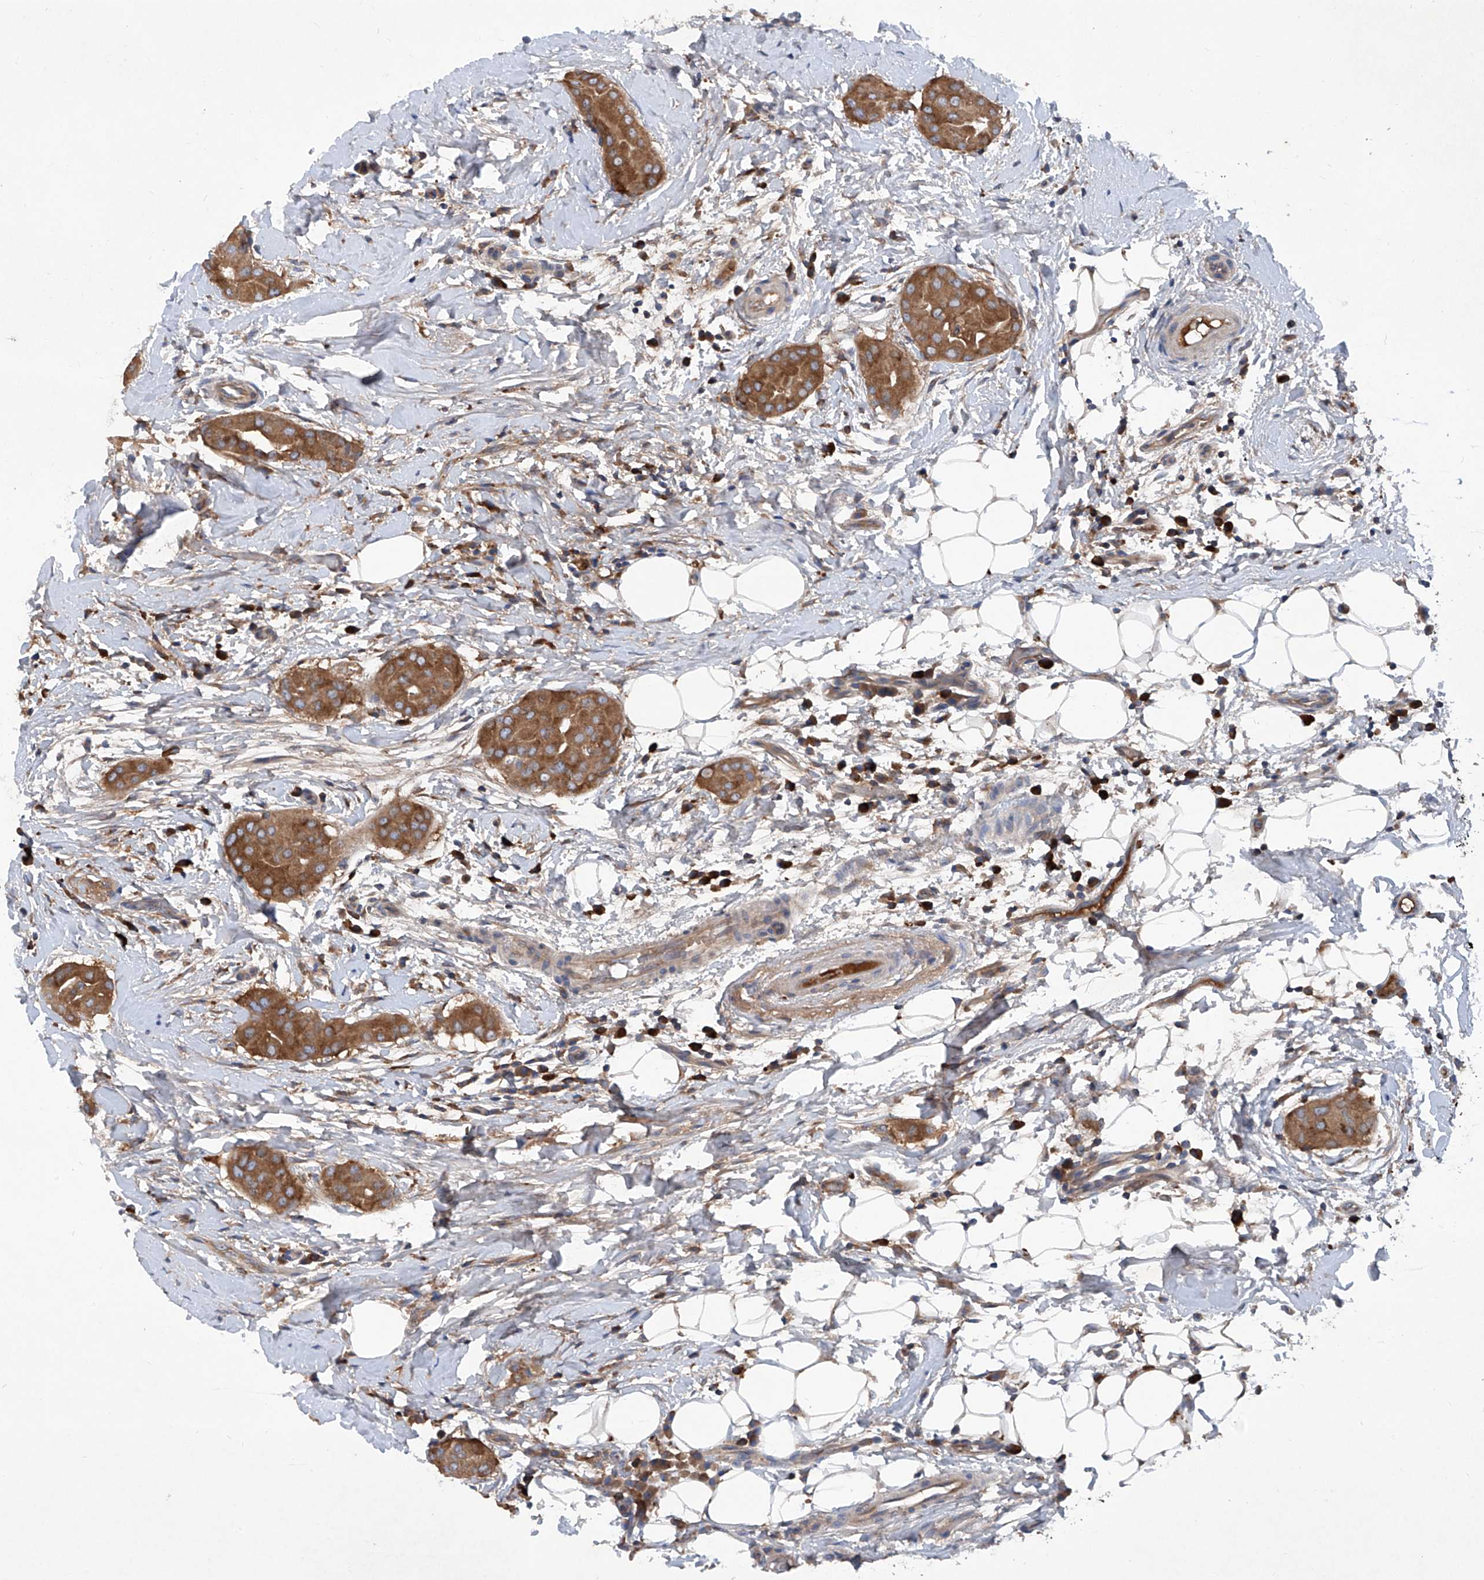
{"staining": {"intensity": "strong", "quantity": ">75%", "location": "cytoplasmic/membranous"}, "tissue": "thyroid cancer", "cell_type": "Tumor cells", "image_type": "cancer", "snomed": [{"axis": "morphology", "description": "Papillary adenocarcinoma, NOS"}, {"axis": "topography", "description": "Thyroid gland"}], "caption": "Thyroid papillary adenocarcinoma was stained to show a protein in brown. There is high levels of strong cytoplasmic/membranous positivity in about >75% of tumor cells. (Stains: DAB in brown, nuclei in blue, Microscopy: brightfield microscopy at high magnification).", "gene": "ASCC3", "patient": {"sex": "male", "age": 33}}